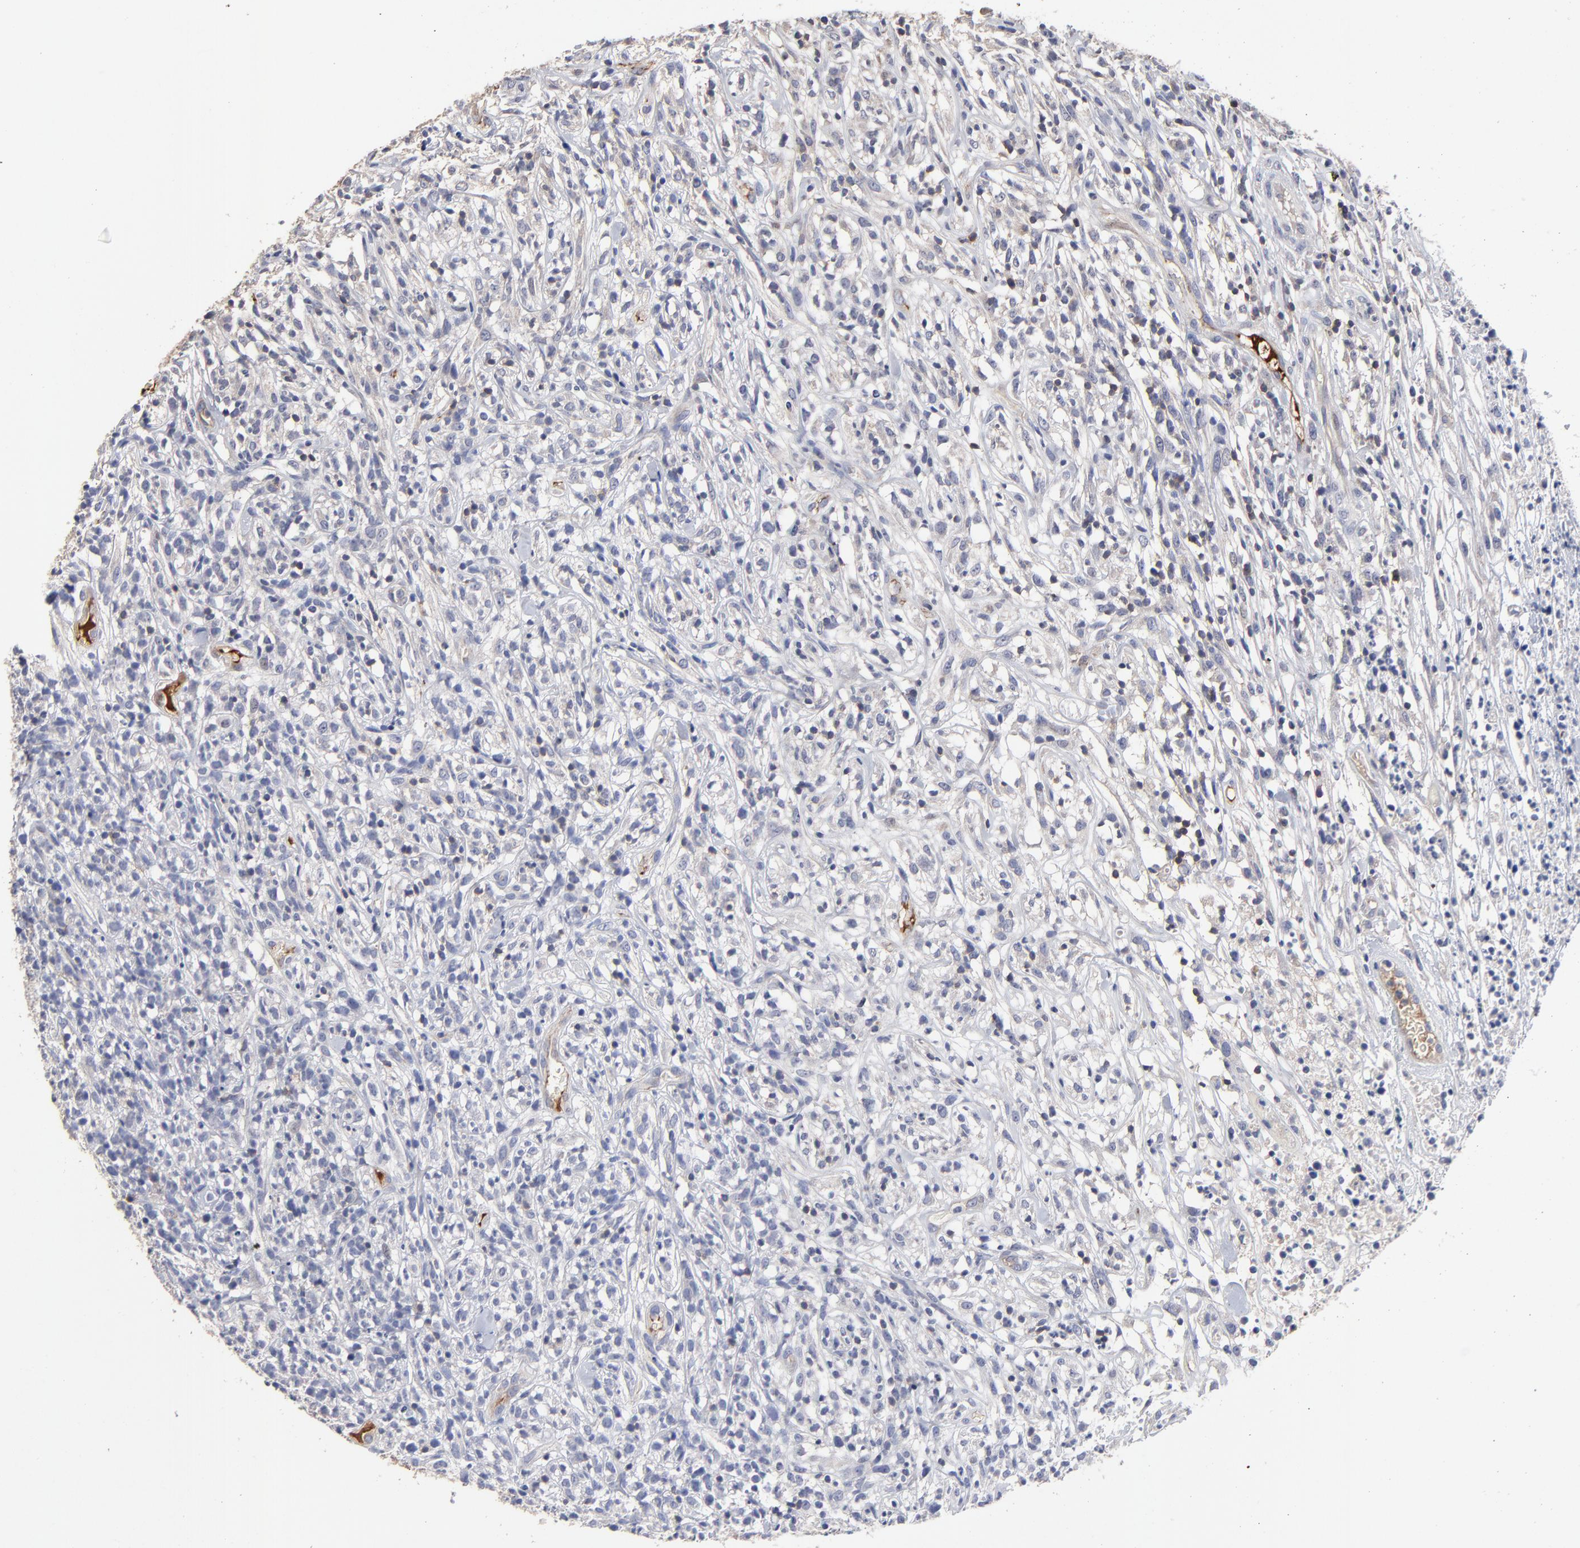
{"staining": {"intensity": "negative", "quantity": "none", "location": "none"}, "tissue": "lymphoma", "cell_type": "Tumor cells", "image_type": "cancer", "snomed": [{"axis": "morphology", "description": "Malignant lymphoma, non-Hodgkin's type, High grade"}, {"axis": "topography", "description": "Lymph node"}], "caption": "This is an immunohistochemistry image of human lymphoma. There is no positivity in tumor cells.", "gene": "TRAT1", "patient": {"sex": "female", "age": 73}}